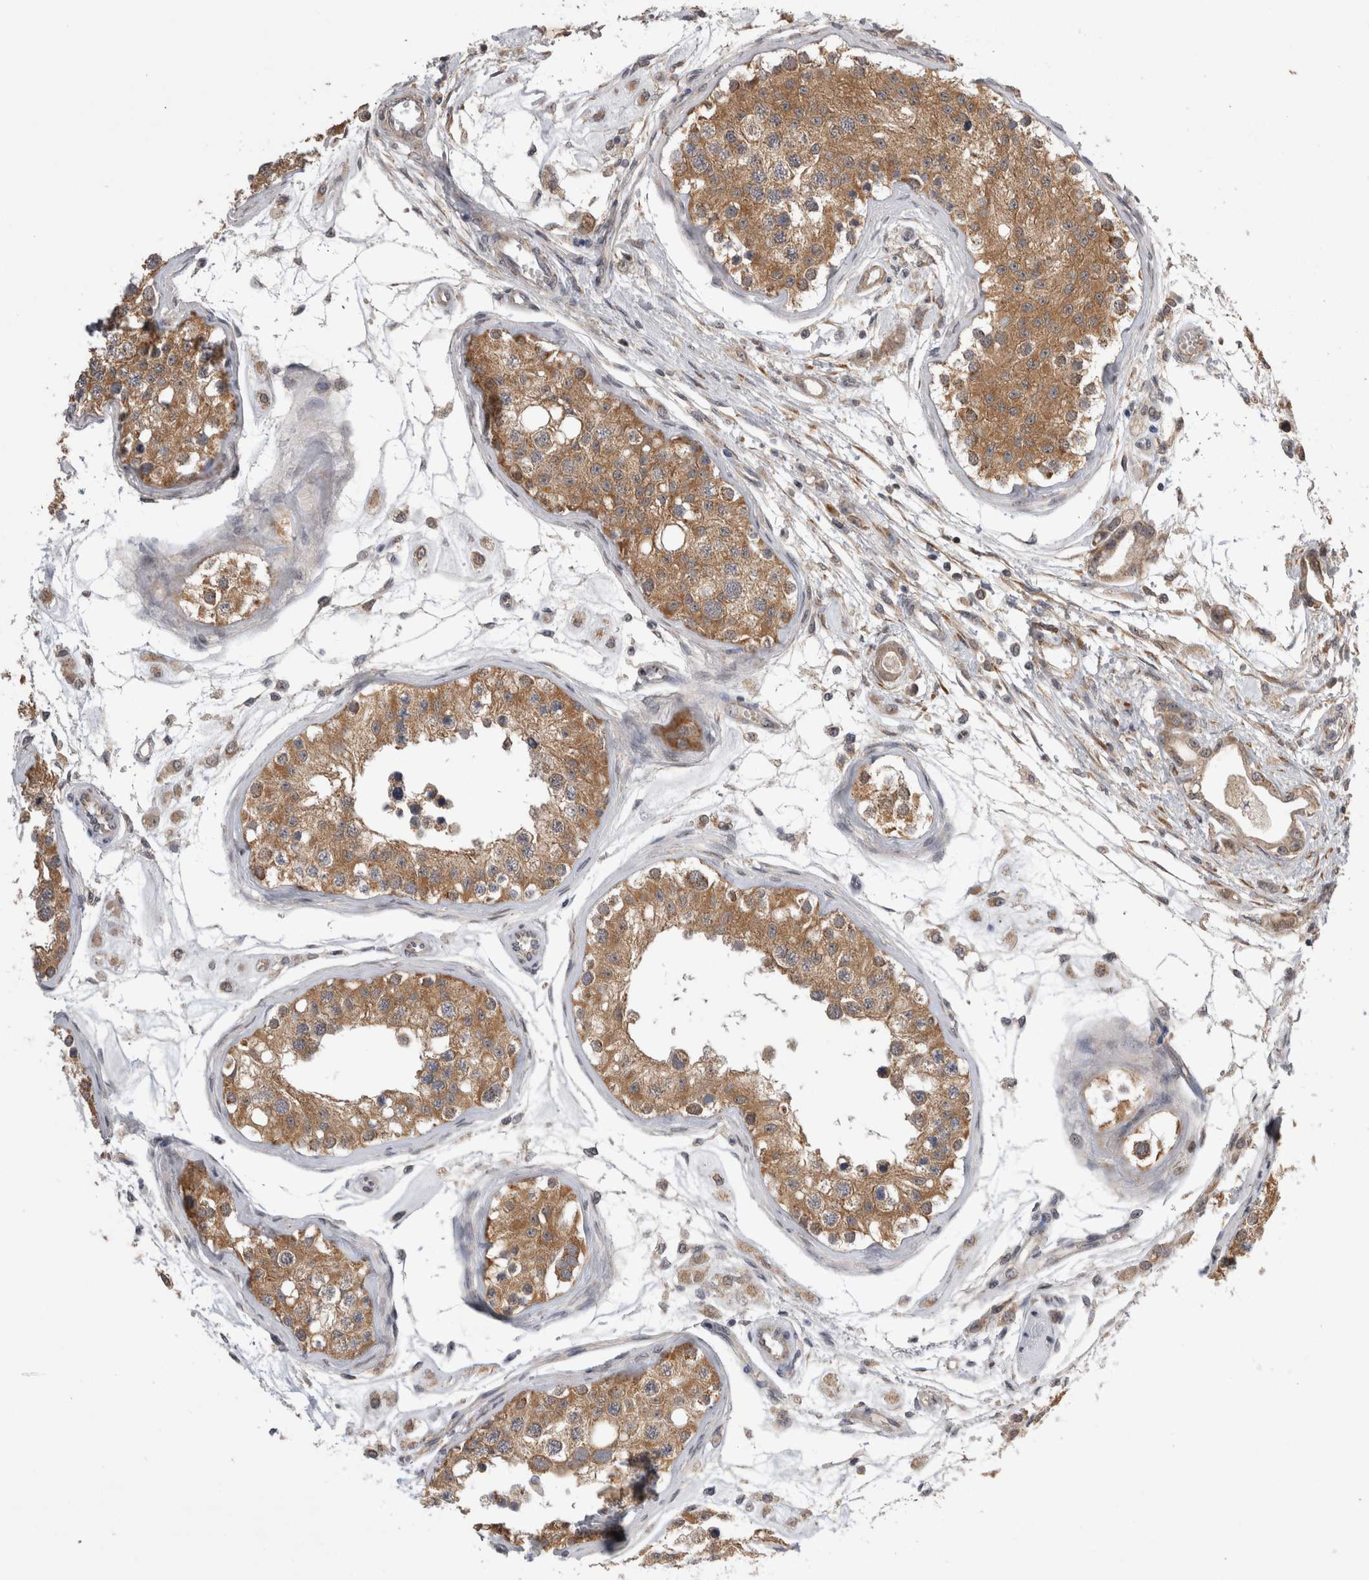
{"staining": {"intensity": "moderate", "quantity": ">75%", "location": "cytoplasmic/membranous"}, "tissue": "testis", "cell_type": "Cells in seminiferous ducts", "image_type": "normal", "snomed": [{"axis": "morphology", "description": "Normal tissue, NOS"}, {"axis": "morphology", "description": "Adenocarcinoma, metastatic, NOS"}, {"axis": "topography", "description": "Testis"}], "caption": "Cells in seminiferous ducts exhibit medium levels of moderate cytoplasmic/membranous positivity in about >75% of cells in normal human testis.", "gene": "ARHGAP29", "patient": {"sex": "male", "age": 26}}